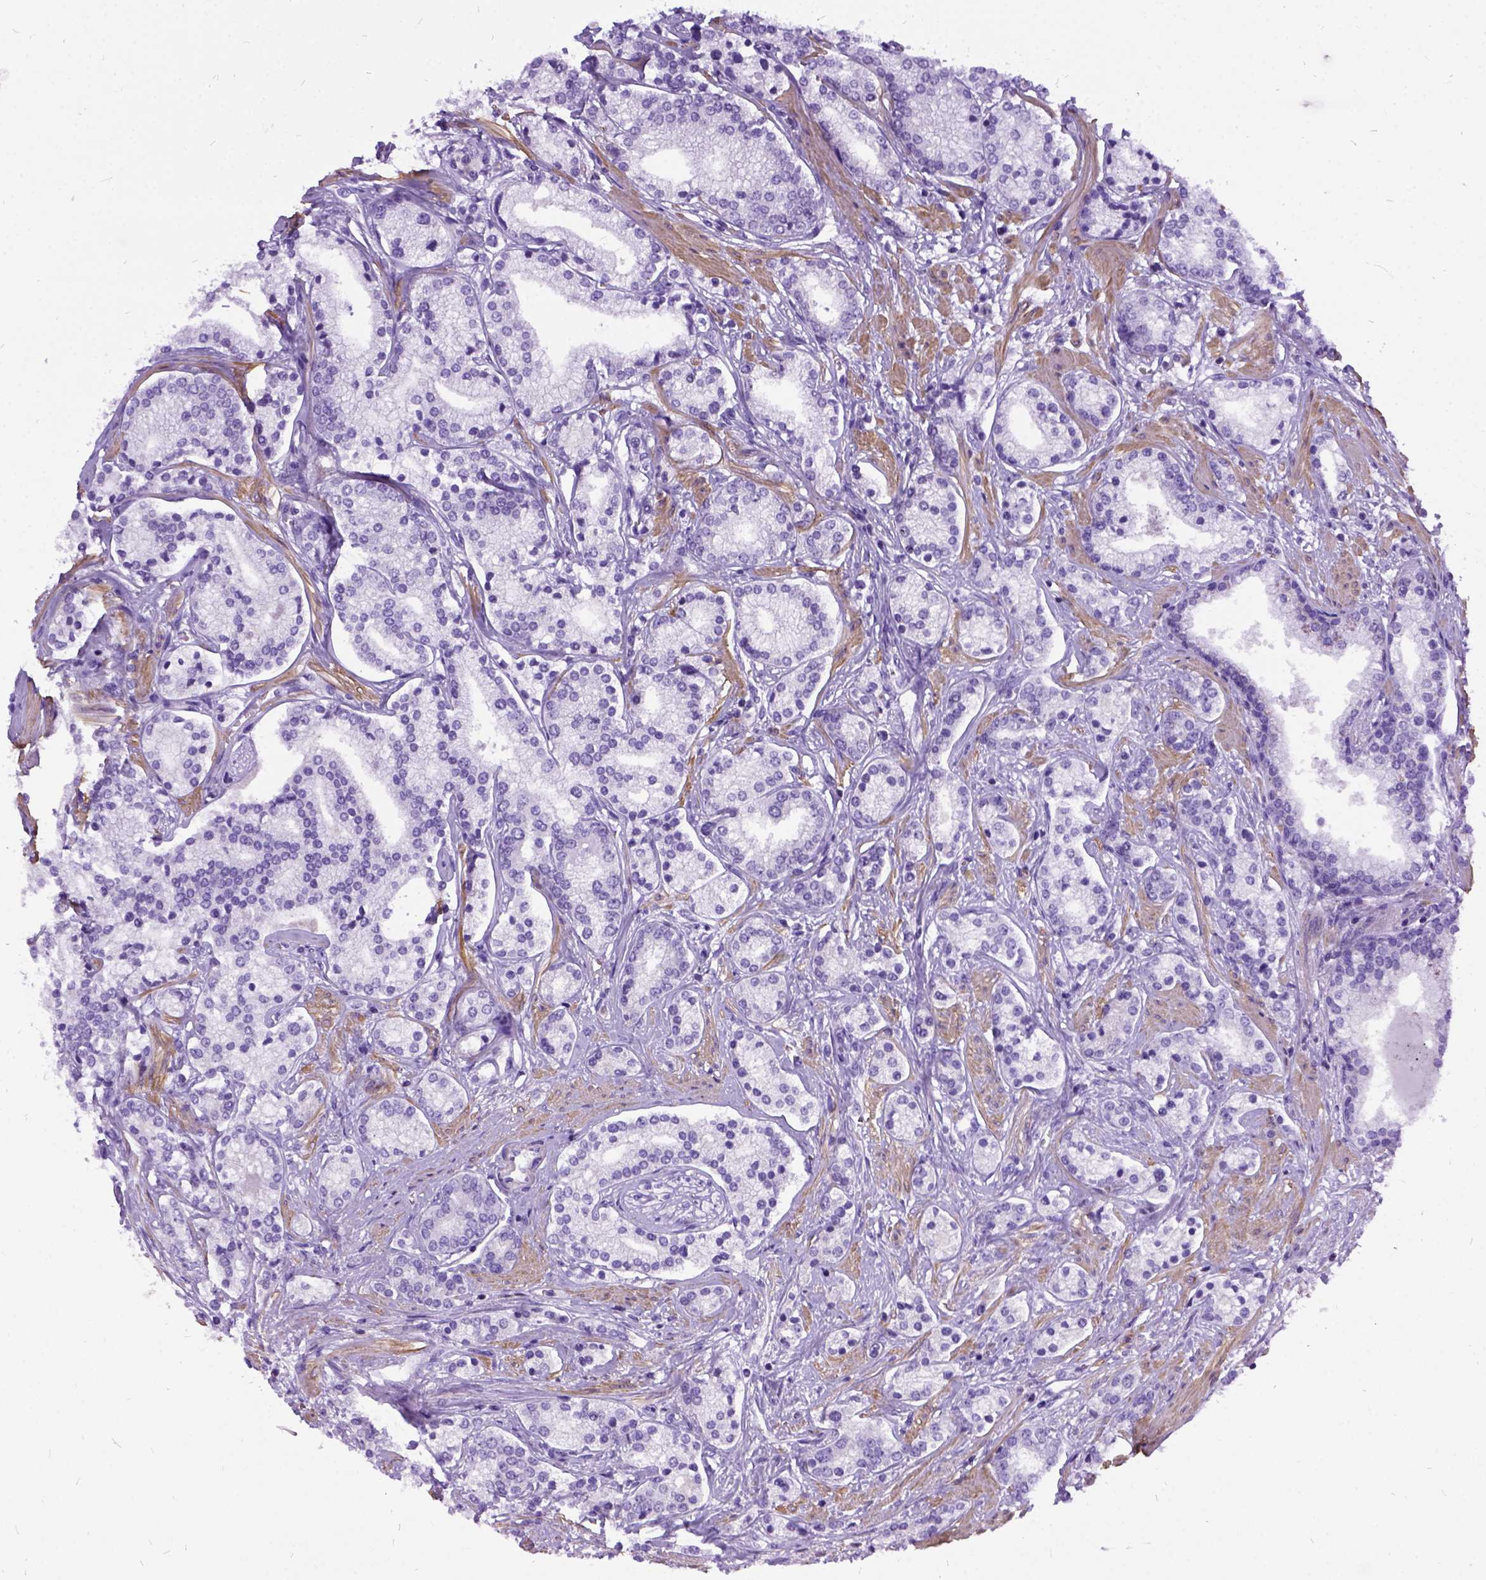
{"staining": {"intensity": "negative", "quantity": "none", "location": "none"}, "tissue": "prostate cancer", "cell_type": "Tumor cells", "image_type": "cancer", "snomed": [{"axis": "morphology", "description": "Adenocarcinoma, High grade"}, {"axis": "topography", "description": "Prostate"}], "caption": "Human high-grade adenocarcinoma (prostate) stained for a protein using IHC reveals no expression in tumor cells.", "gene": "PRG2", "patient": {"sex": "male", "age": 58}}